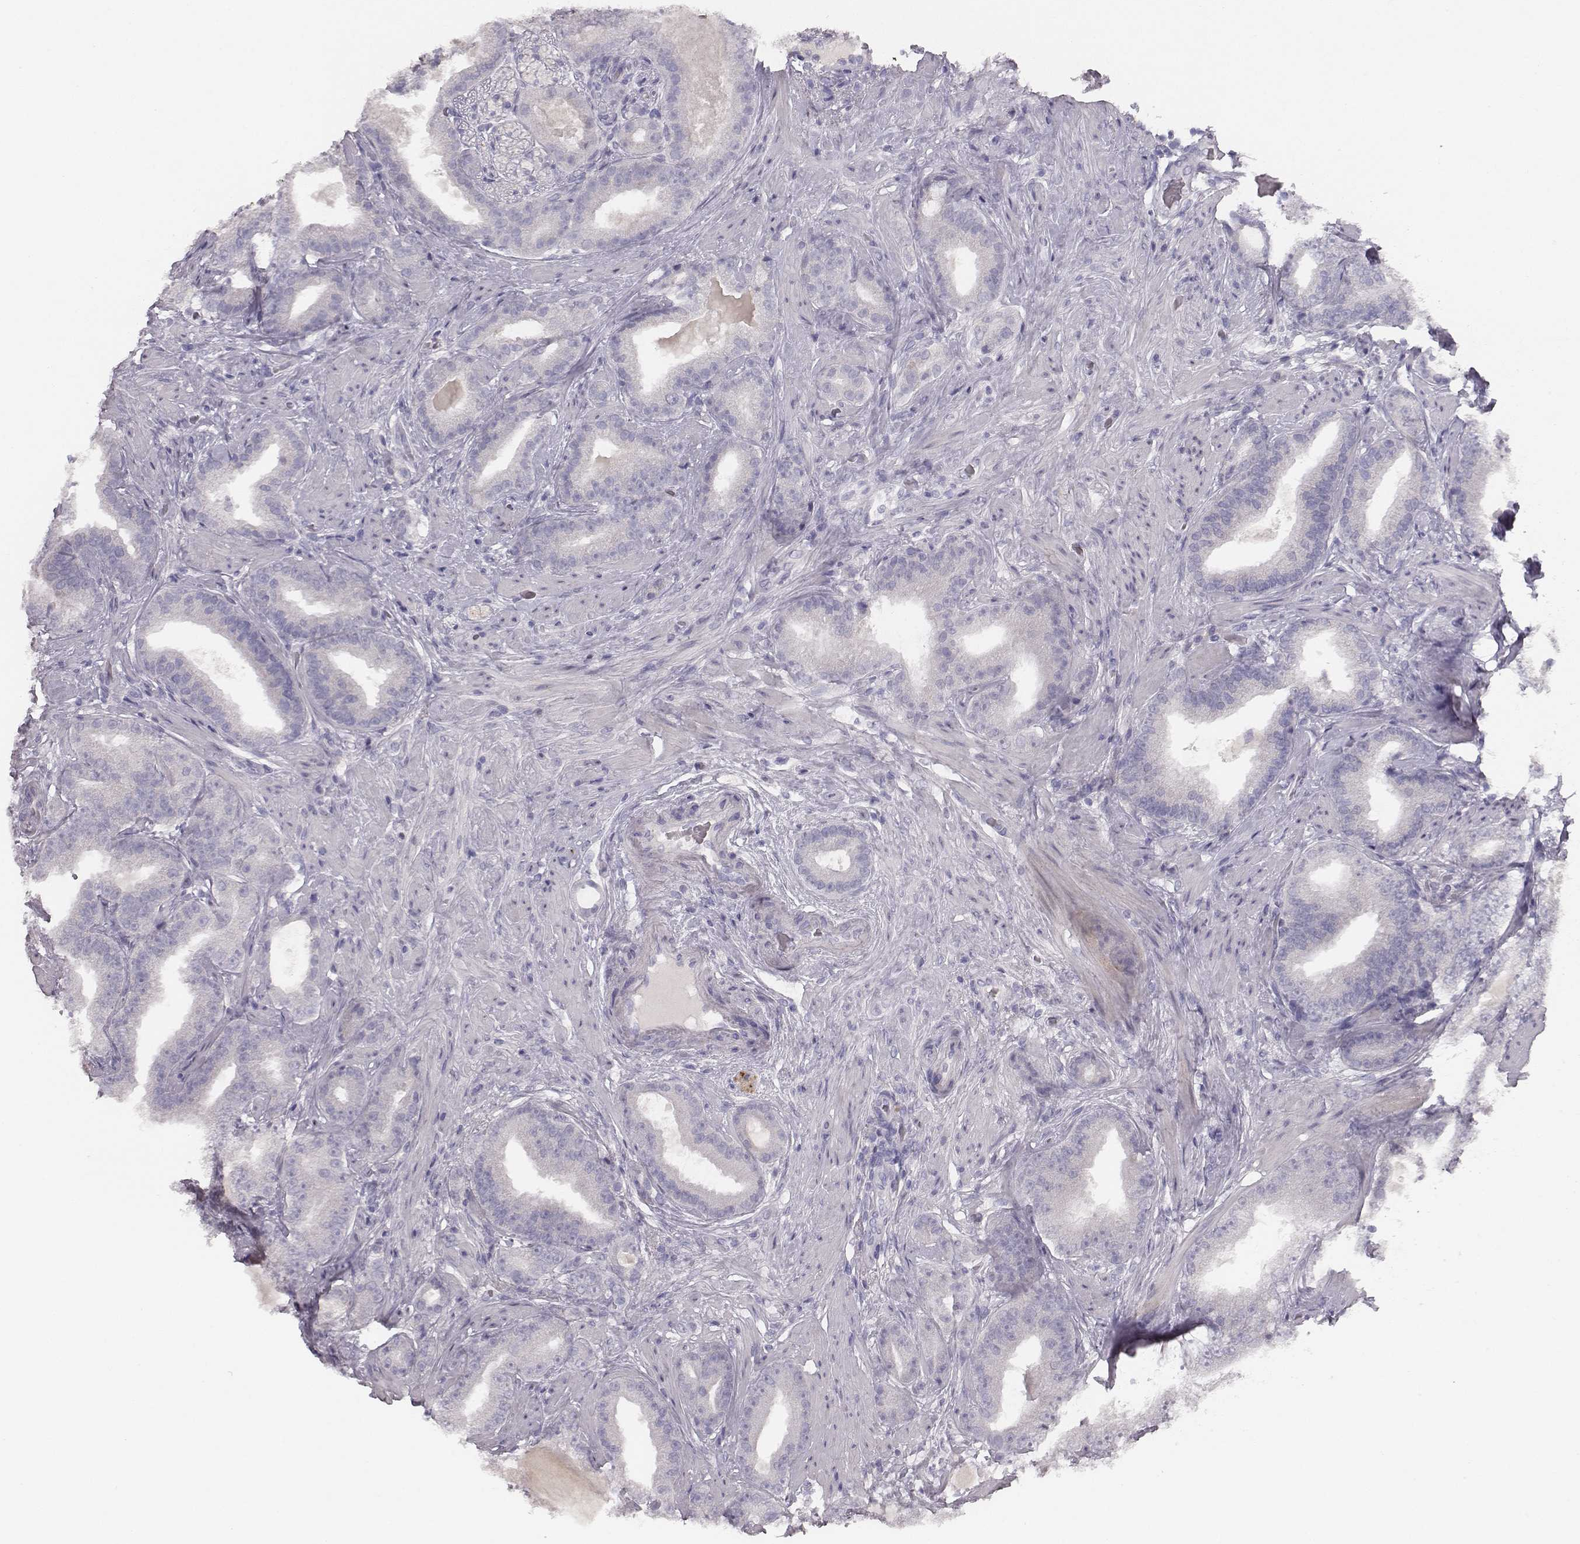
{"staining": {"intensity": "negative", "quantity": "none", "location": "none"}, "tissue": "prostate cancer", "cell_type": "Tumor cells", "image_type": "cancer", "snomed": [{"axis": "morphology", "description": "Adenocarcinoma, Low grade"}, {"axis": "topography", "description": "Prostate"}], "caption": "Immunohistochemical staining of prostate adenocarcinoma (low-grade) displays no significant positivity in tumor cells. The staining was performed using DAB to visualize the protein expression in brown, while the nuclei were stained in blue with hematoxylin (Magnification: 20x).", "gene": "MYH6", "patient": {"sex": "male", "age": 60}}